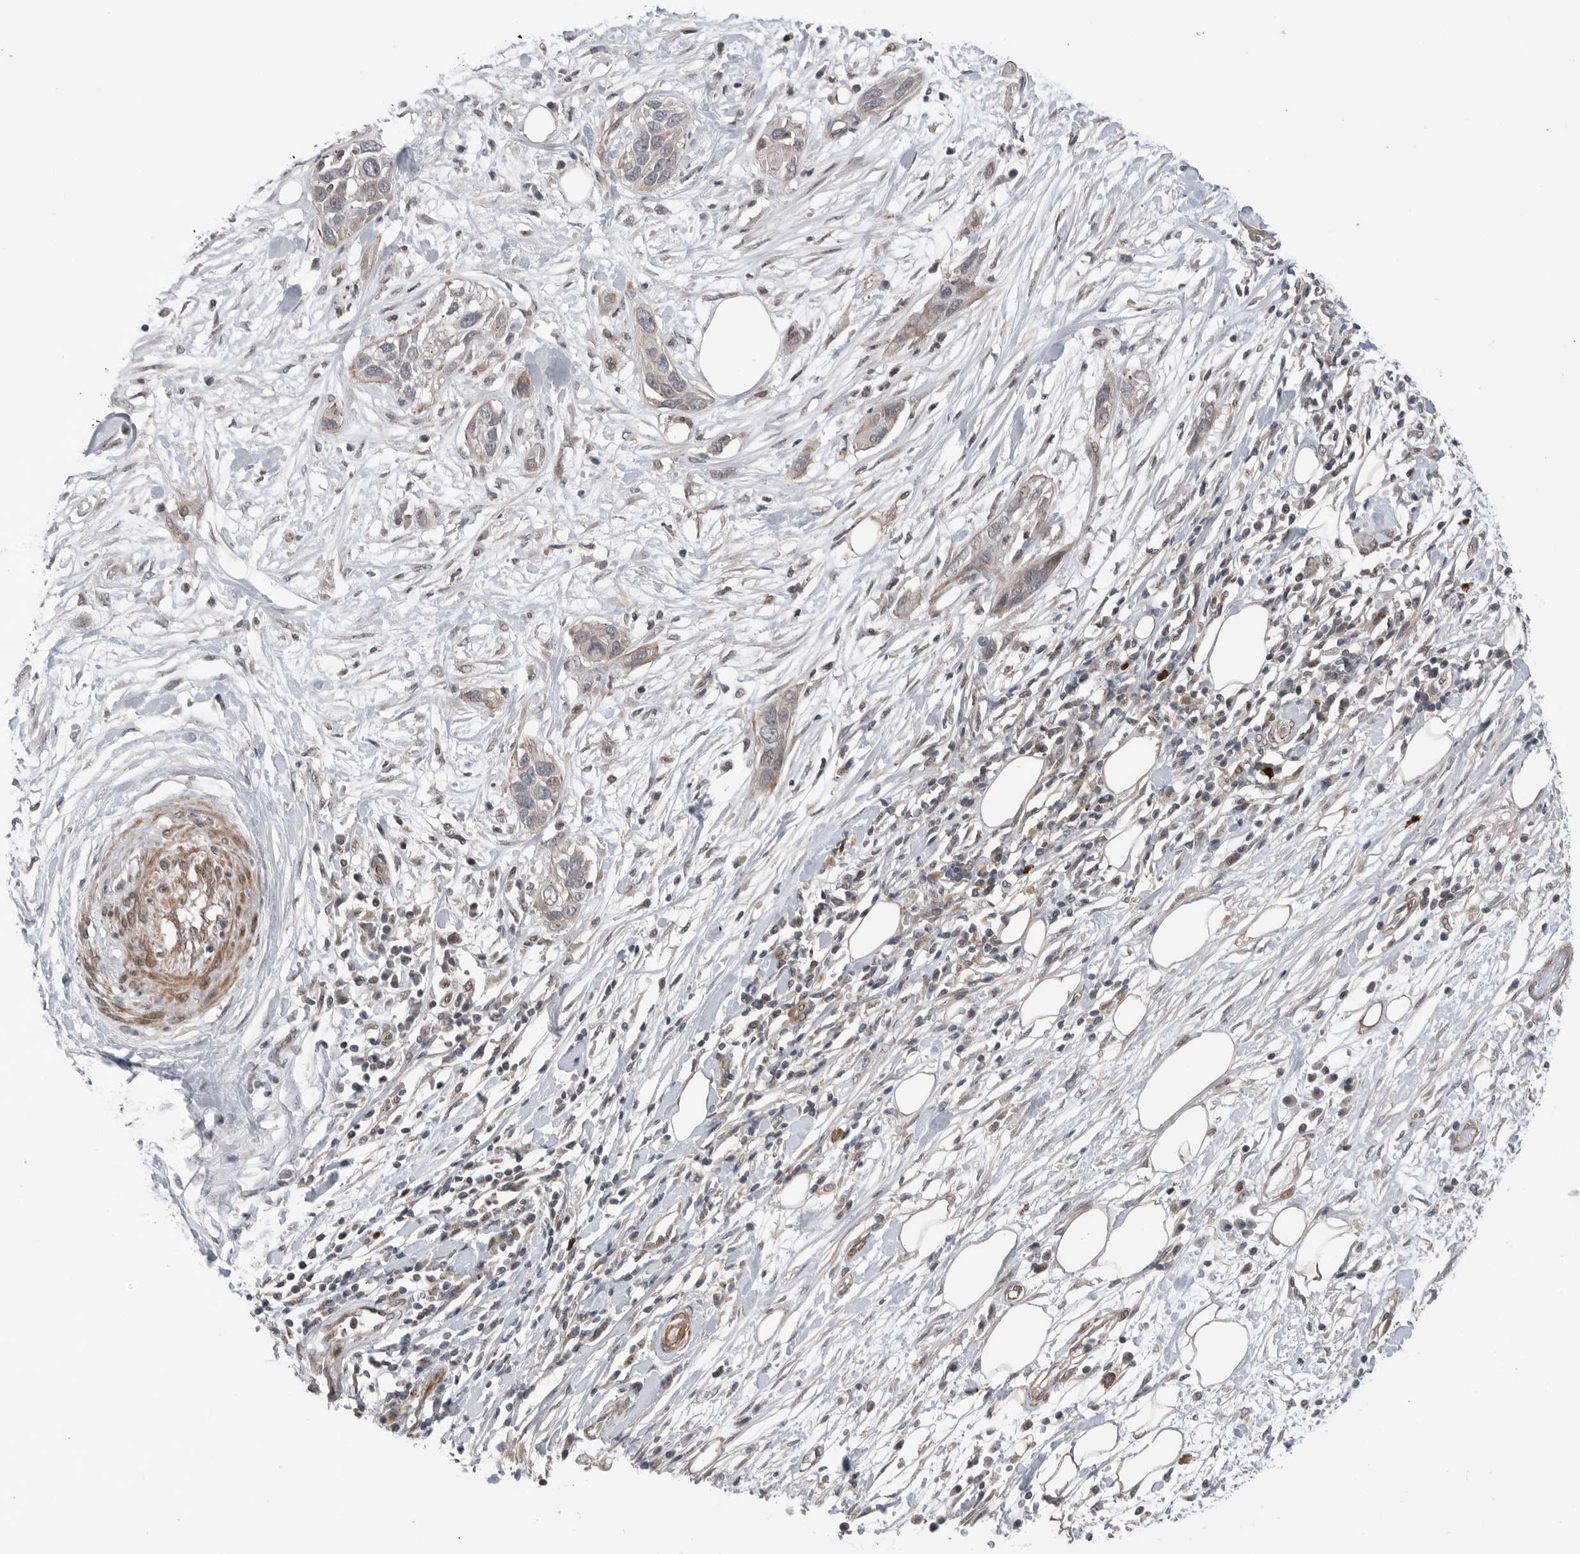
{"staining": {"intensity": "negative", "quantity": "none", "location": "none"}, "tissue": "pancreatic cancer", "cell_type": "Tumor cells", "image_type": "cancer", "snomed": [{"axis": "morphology", "description": "Adenocarcinoma, NOS"}, {"axis": "topography", "description": "Pancreas"}], "caption": "Photomicrograph shows no protein positivity in tumor cells of pancreatic cancer tissue.", "gene": "PEAK1", "patient": {"sex": "female", "age": 60}}